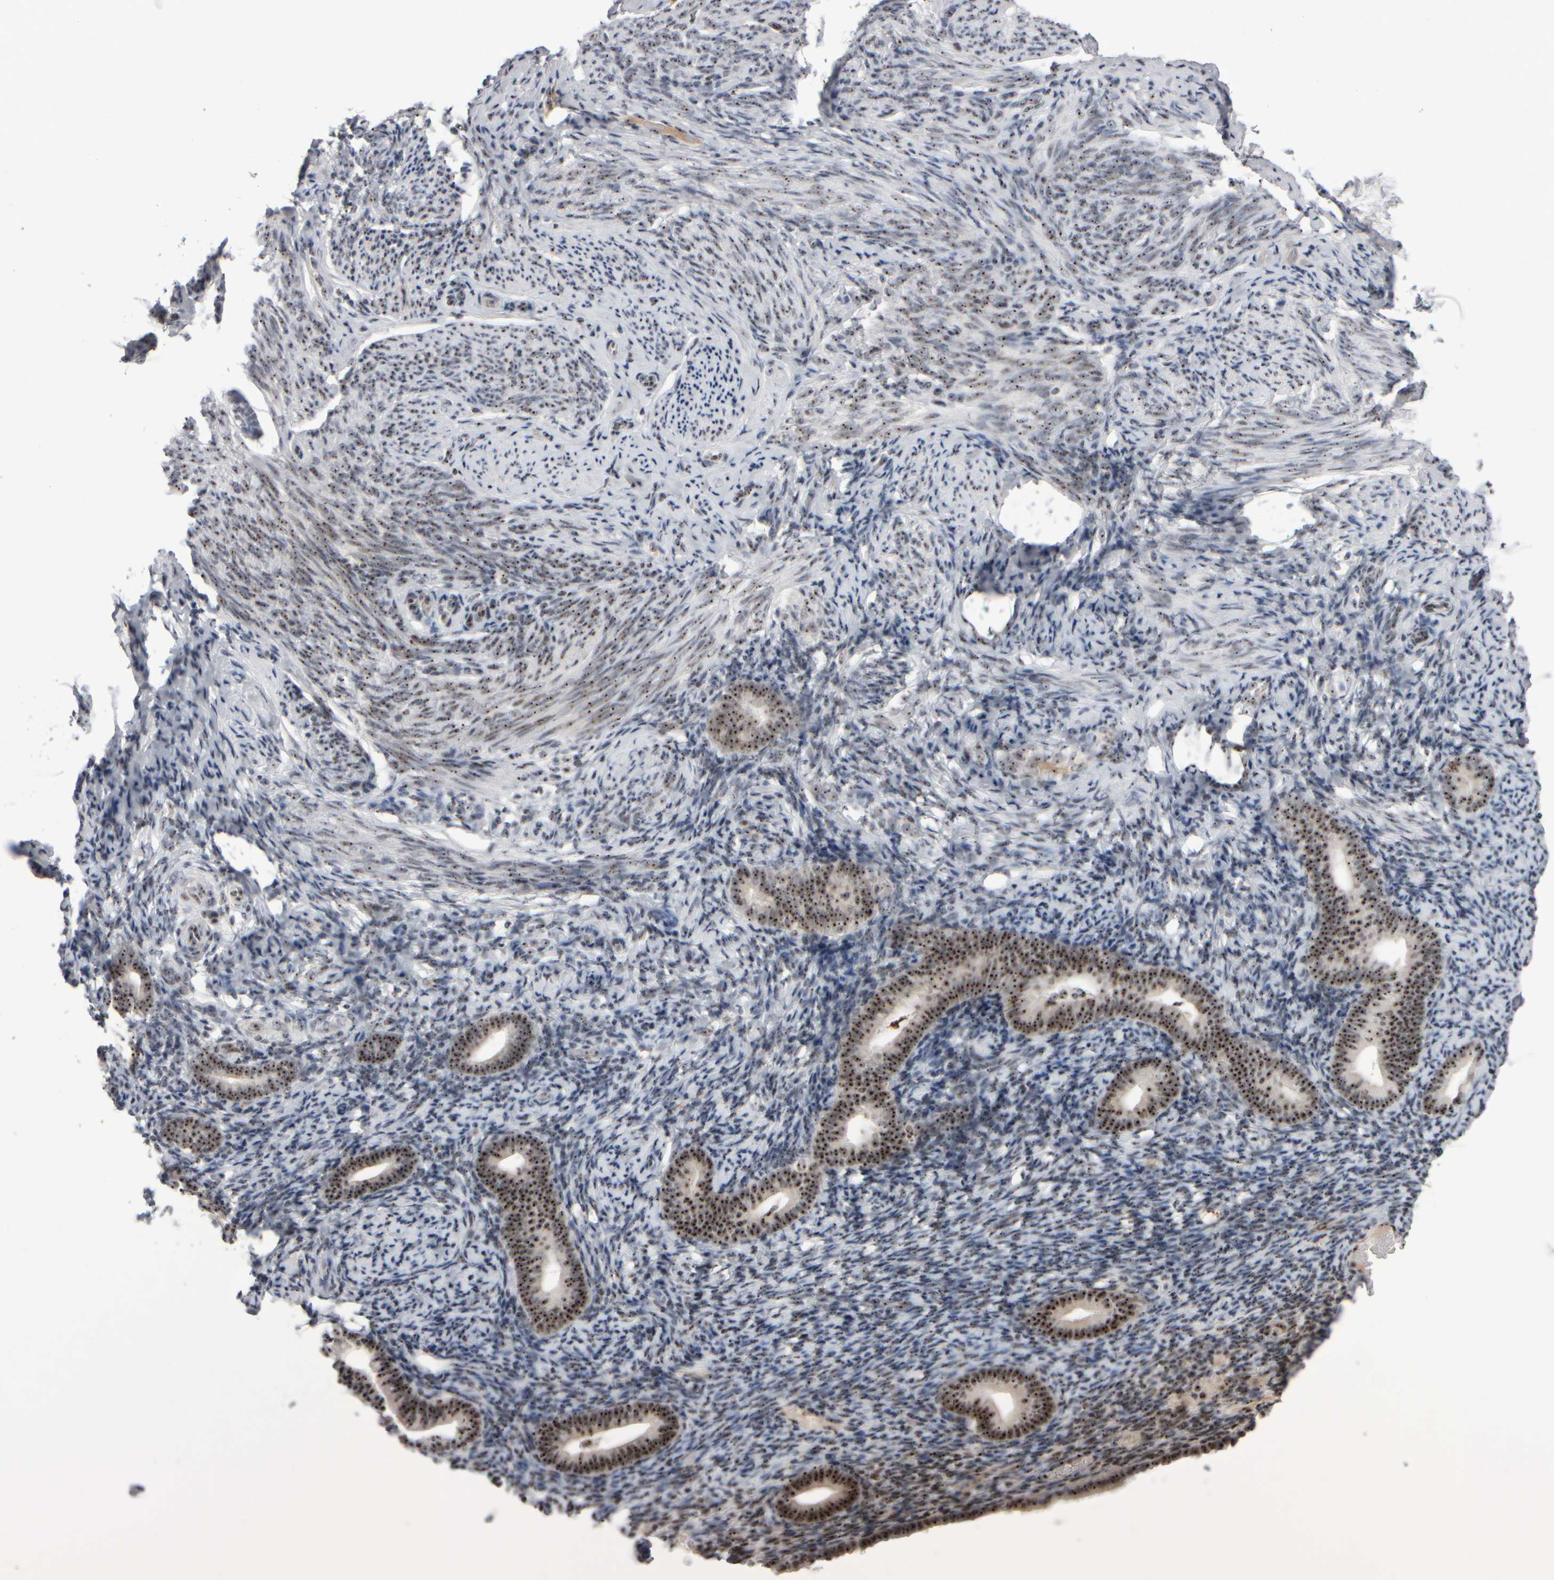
{"staining": {"intensity": "weak", "quantity": ">75%", "location": "nuclear"}, "tissue": "endometrium", "cell_type": "Cells in endometrial stroma", "image_type": "normal", "snomed": [{"axis": "morphology", "description": "Normal tissue, NOS"}, {"axis": "topography", "description": "Endometrium"}], "caption": "Immunohistochemical staining of unremarkable human endometrium demonstrates weak nuclear protein staining in about >75% of cells in endometrial stroma. The staining was performed using DAB (3,3'-diaminobenzidine) to visualize the protein expression in brown, while the nuclei were stained in blue with hematoxylin (Magnification: 20x).", "gene": "SURF6", "patient": {"sex": "female", "age": 51}}